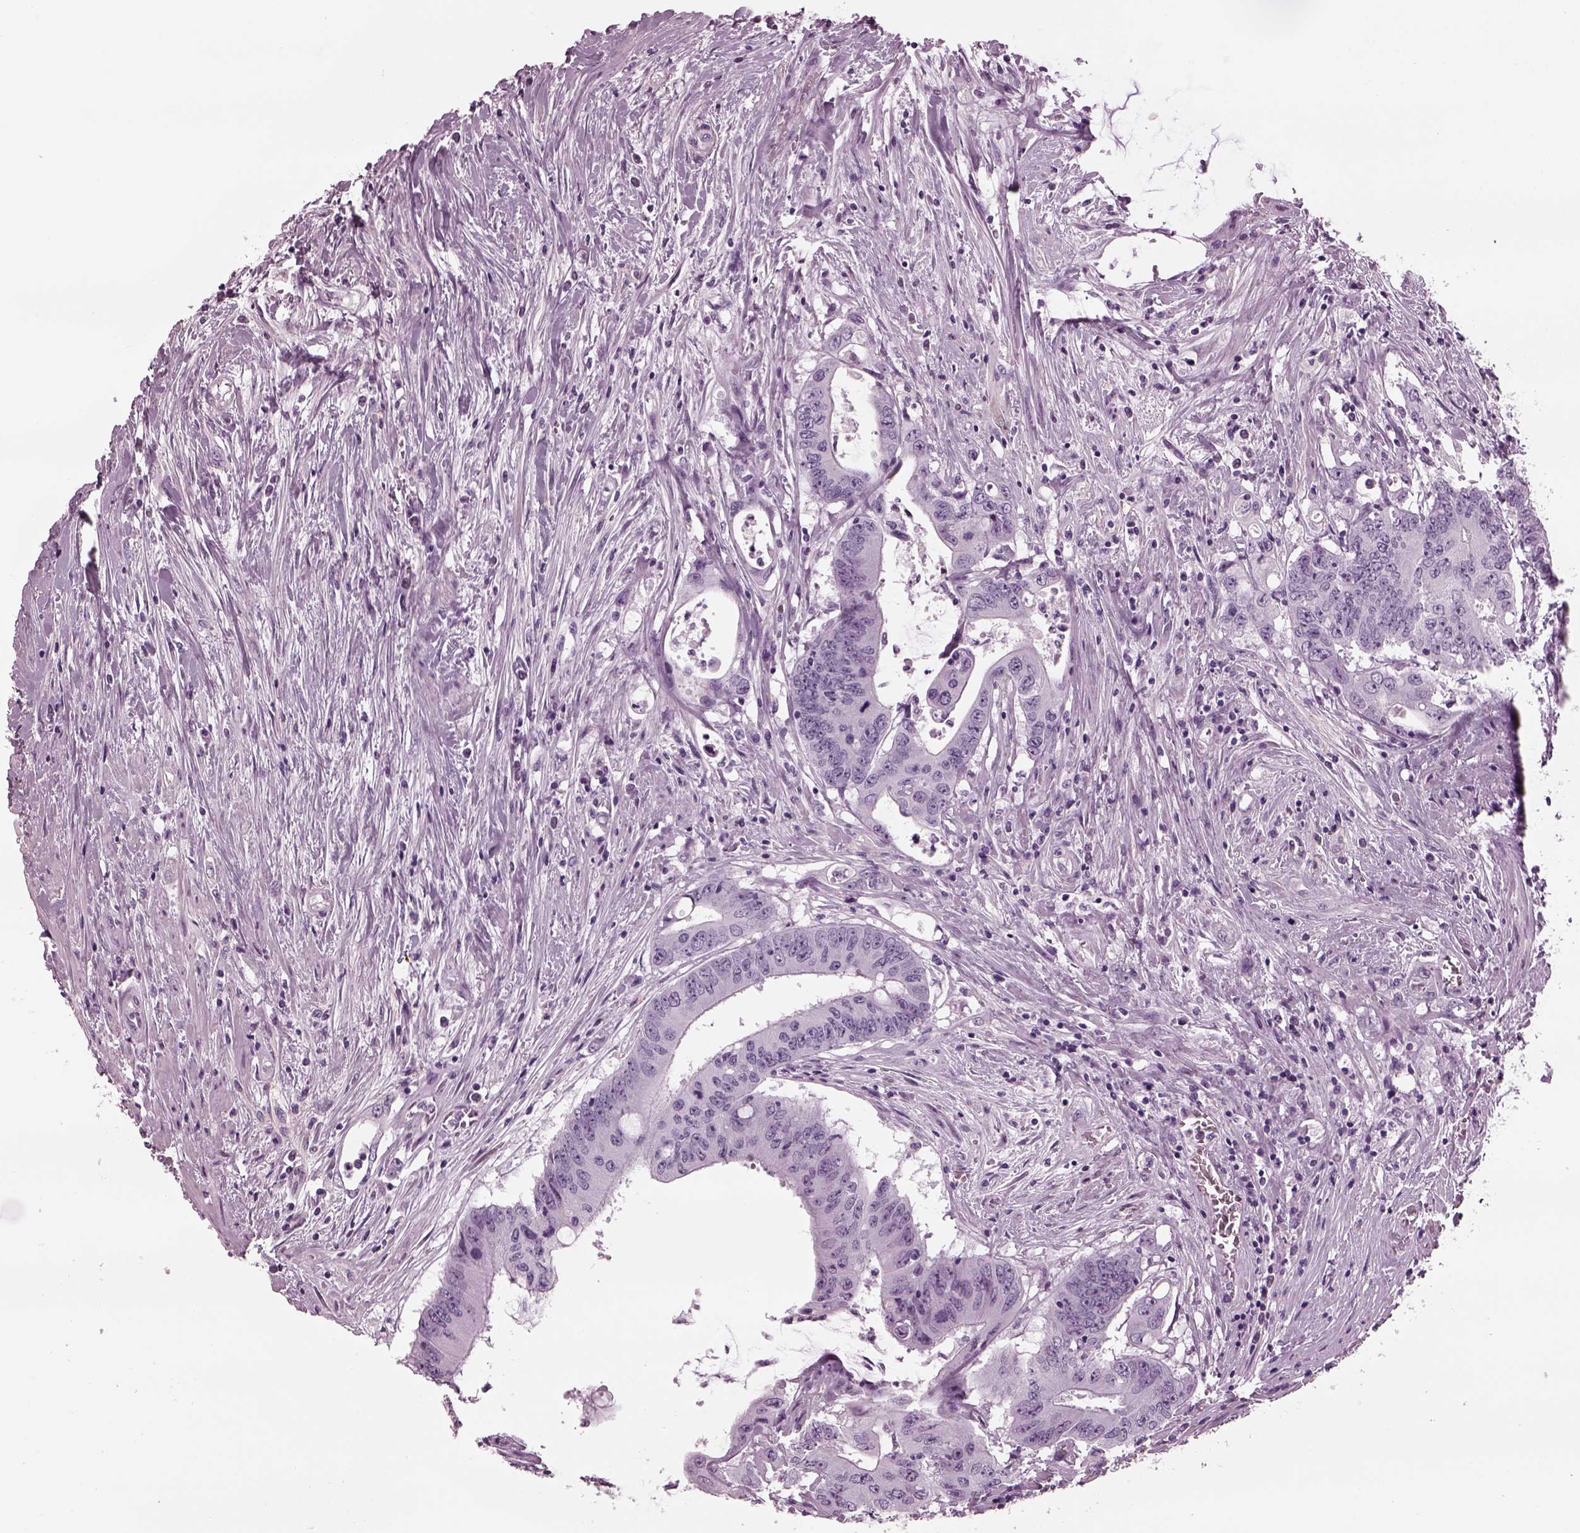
{"staining": {"intensity": "negative", "quantity": "none", "location": "none"}, "tissue": "colorectal cancer", "cell_type": "Tumor cells", "image_type": "cancer", "snomed": [{"axis": "morphology", "description": "Adenocarcinoma, NOS"}, {"axis": "topography", "description": "Rectum"}], "caption": "This is an immunohistochemistry (IHC) photomicrograph of human adenocarcinoma (colorectal). There is no positivity in tumor cells.", "gene": "TPPP2", "patient": {"sex": "male", "age": 59}}